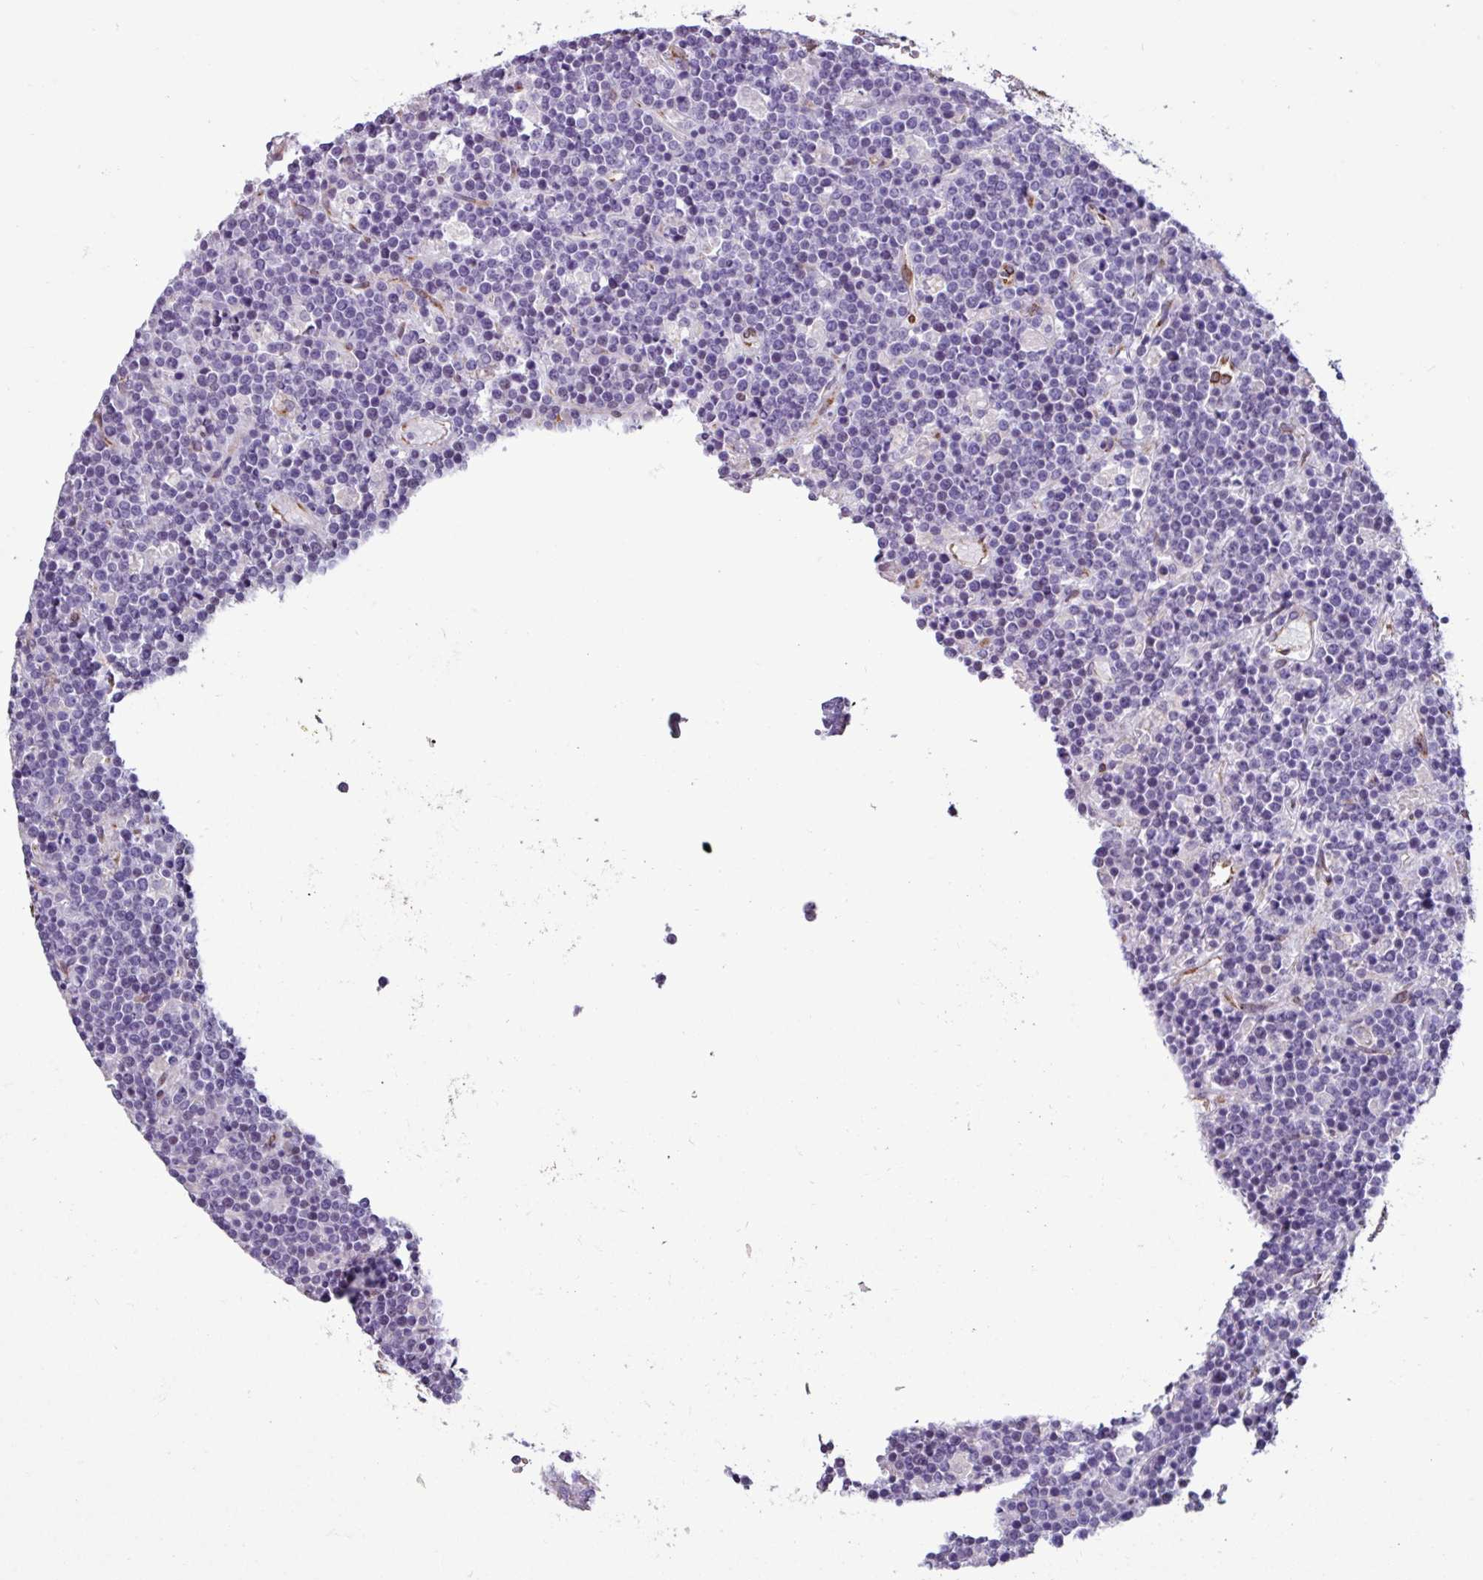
{"staining": {"intensity": "negative", "quantity": "none", "location": "none"}, "tissue": "lymphoma", "cell_type": "Tumor cells", "image_type": "cancer", "snomed": [{"axis": "morphology", "description": "Malignant lymphoma, non-Hodgkin's type, High grade"}, {"axis": "topography", "description": "Ovary"}], "caption": "This is an immunohistochemistry micrograph of lymphoma. There is no positivity in tumor cells.", "gene": "PPP1R35", "patient": {"sex": "female", "age": 56}}